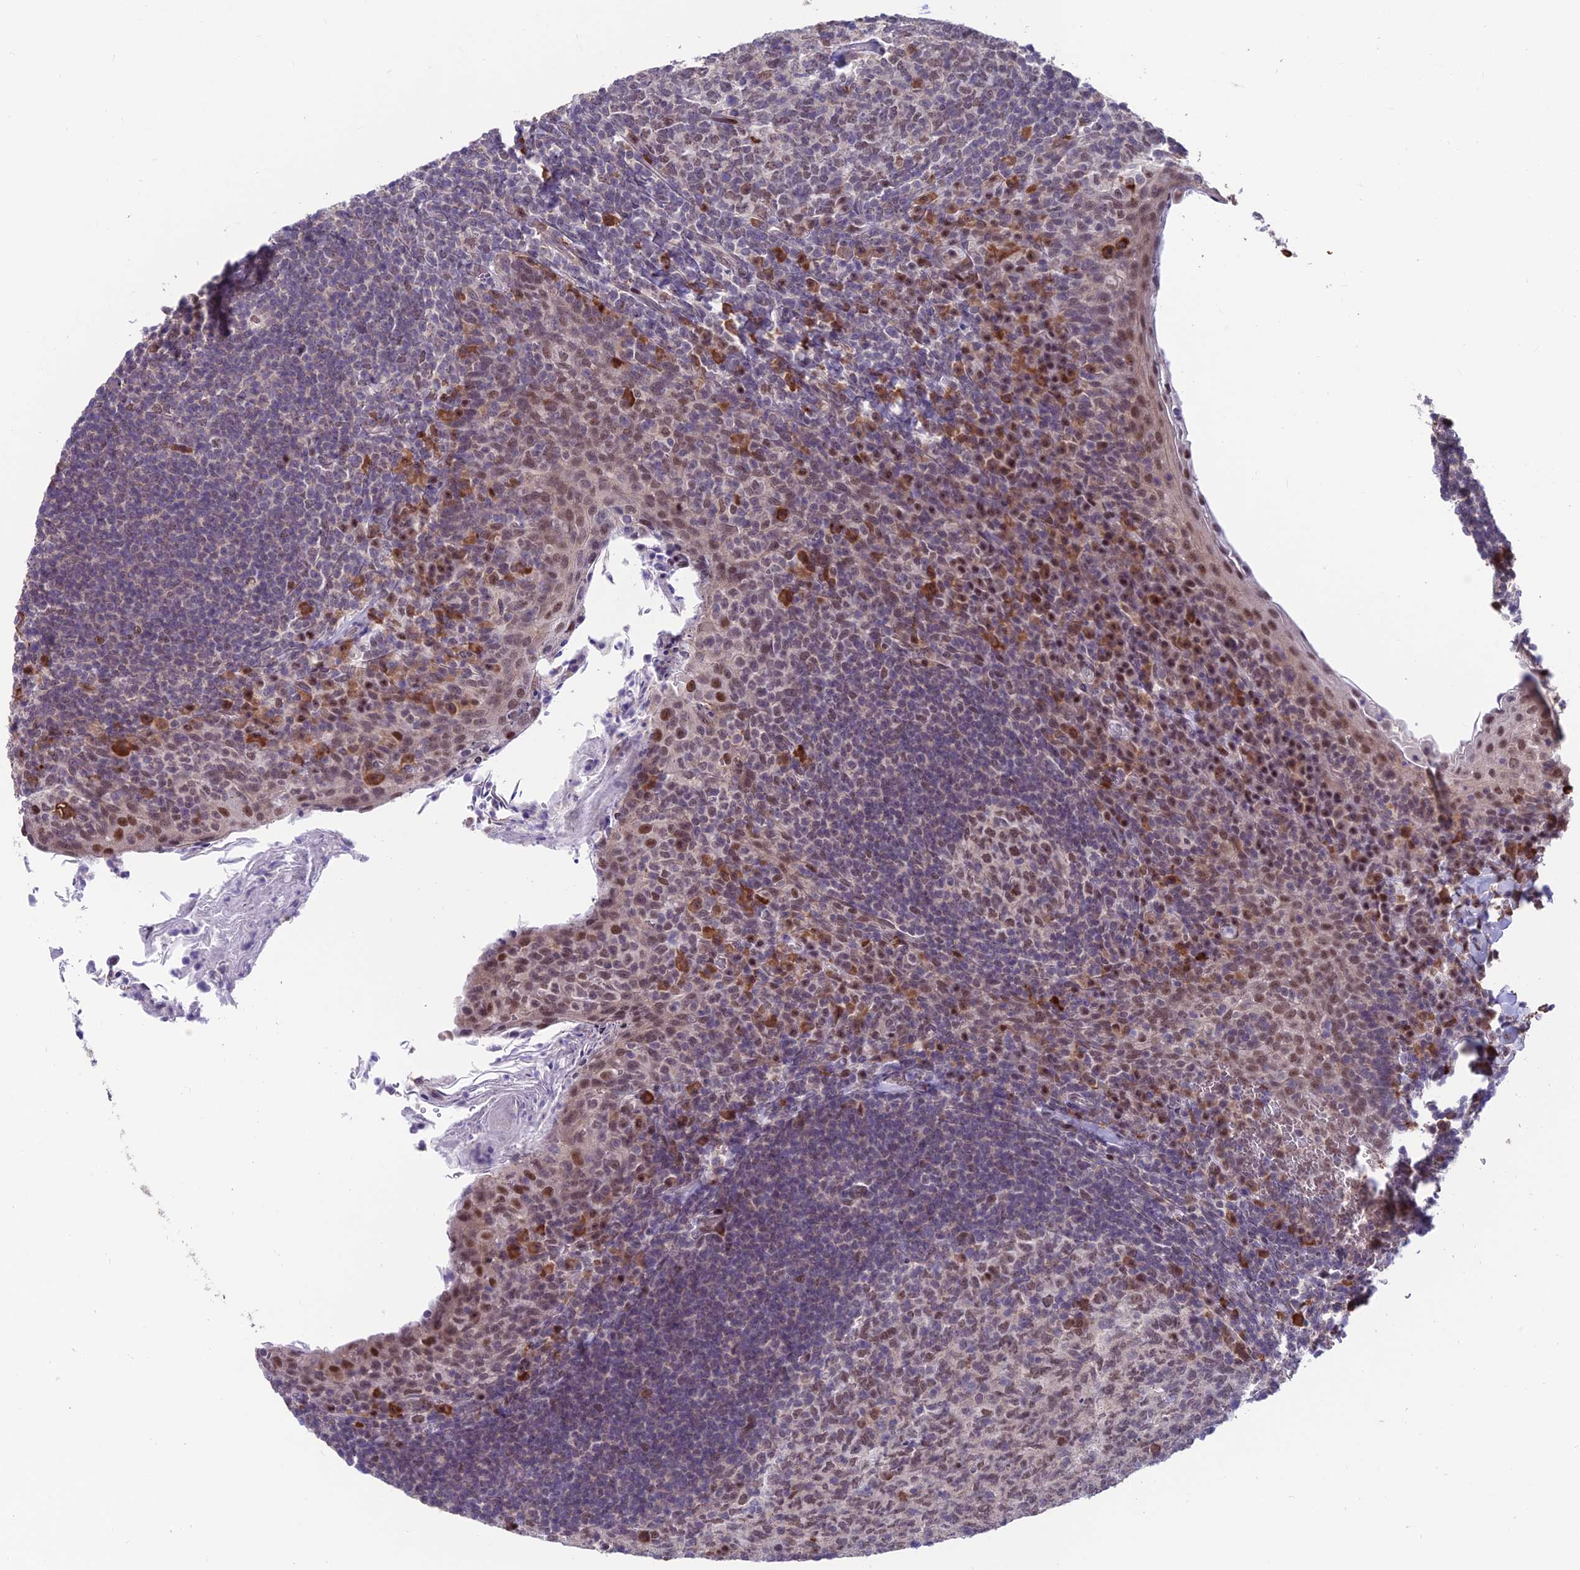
{"staining": {"intensity": "weak", "quantity": ">75%", "location": "nuclear"}, "tissue": "tonsil", "cell_type": "Germinal center cells", "image_type": "normal", "snomed": [{"axis": "morphology", "description": "Normal tissue, NOS"}, {"axis": "topography", "description": "Tonsil"}], "caption": "IHC of unremarkable tonsil reveals low levels of weak nuclear staining in approximately >75% of germinal center cells. (DAB IHC, brown staining for protein, blue staining for nuclei).", "gene": "KIAA1191", "patient": {"sex": "female", "age": 10}}